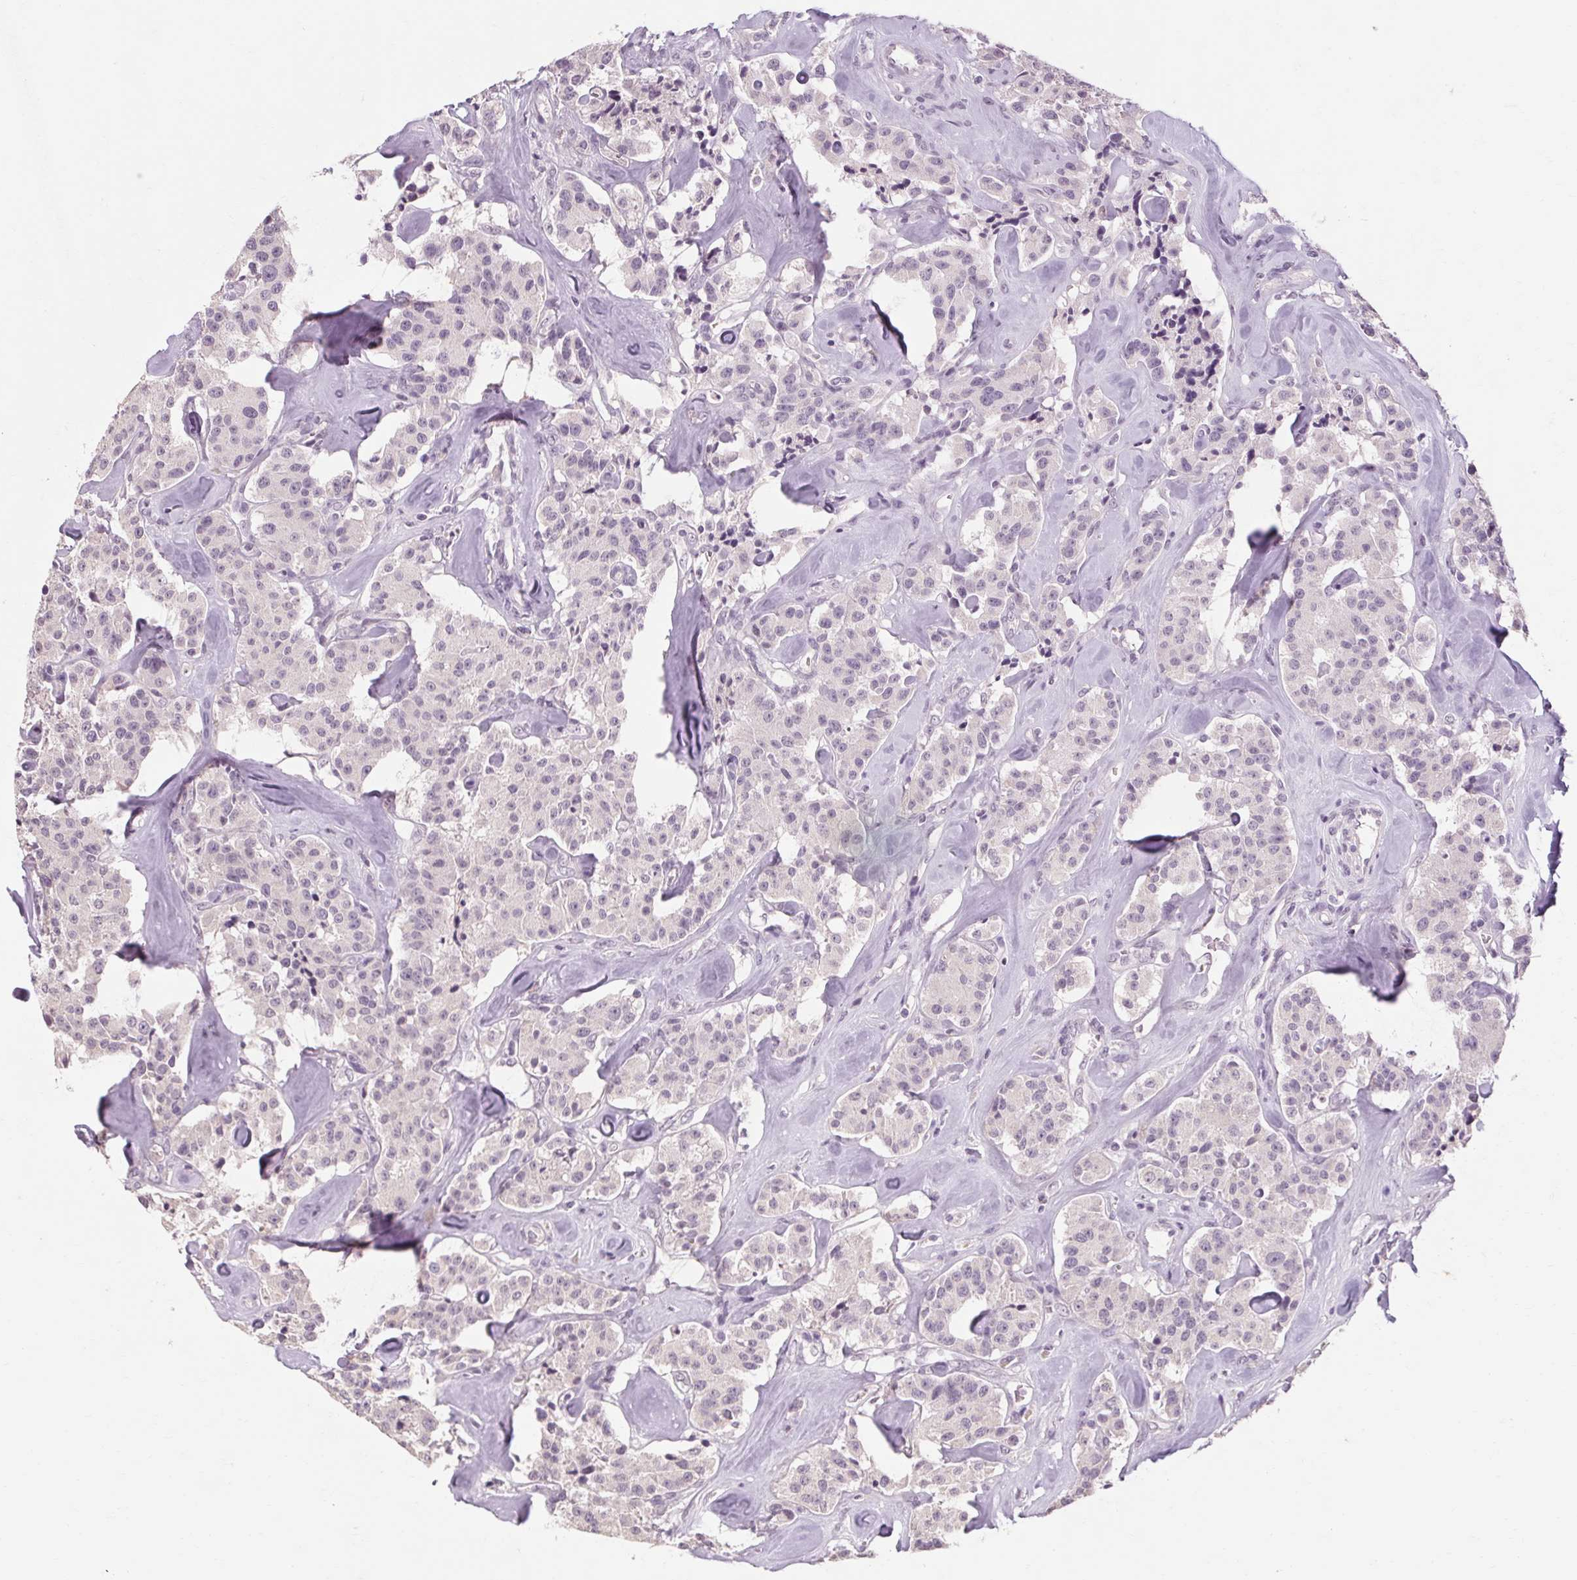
{"staining": {"intensity": "negative", "quantity": "none", "location": "none"}, "tissue": "carcinoid", "cell_type": "Tumor cells", "image_type": "cancer", "snomed": [{"axis": "morphology", "description": "Carcinoid, malignant, NOS"}, {"axis": "topography", "description": "Pancreas"}], "caption": "DAB immunohistochemical staining of human carcinoid reveals no significant expression in tumor cells.", "gene": "POMC", "patient": {"sex": "male", "age": 41}}